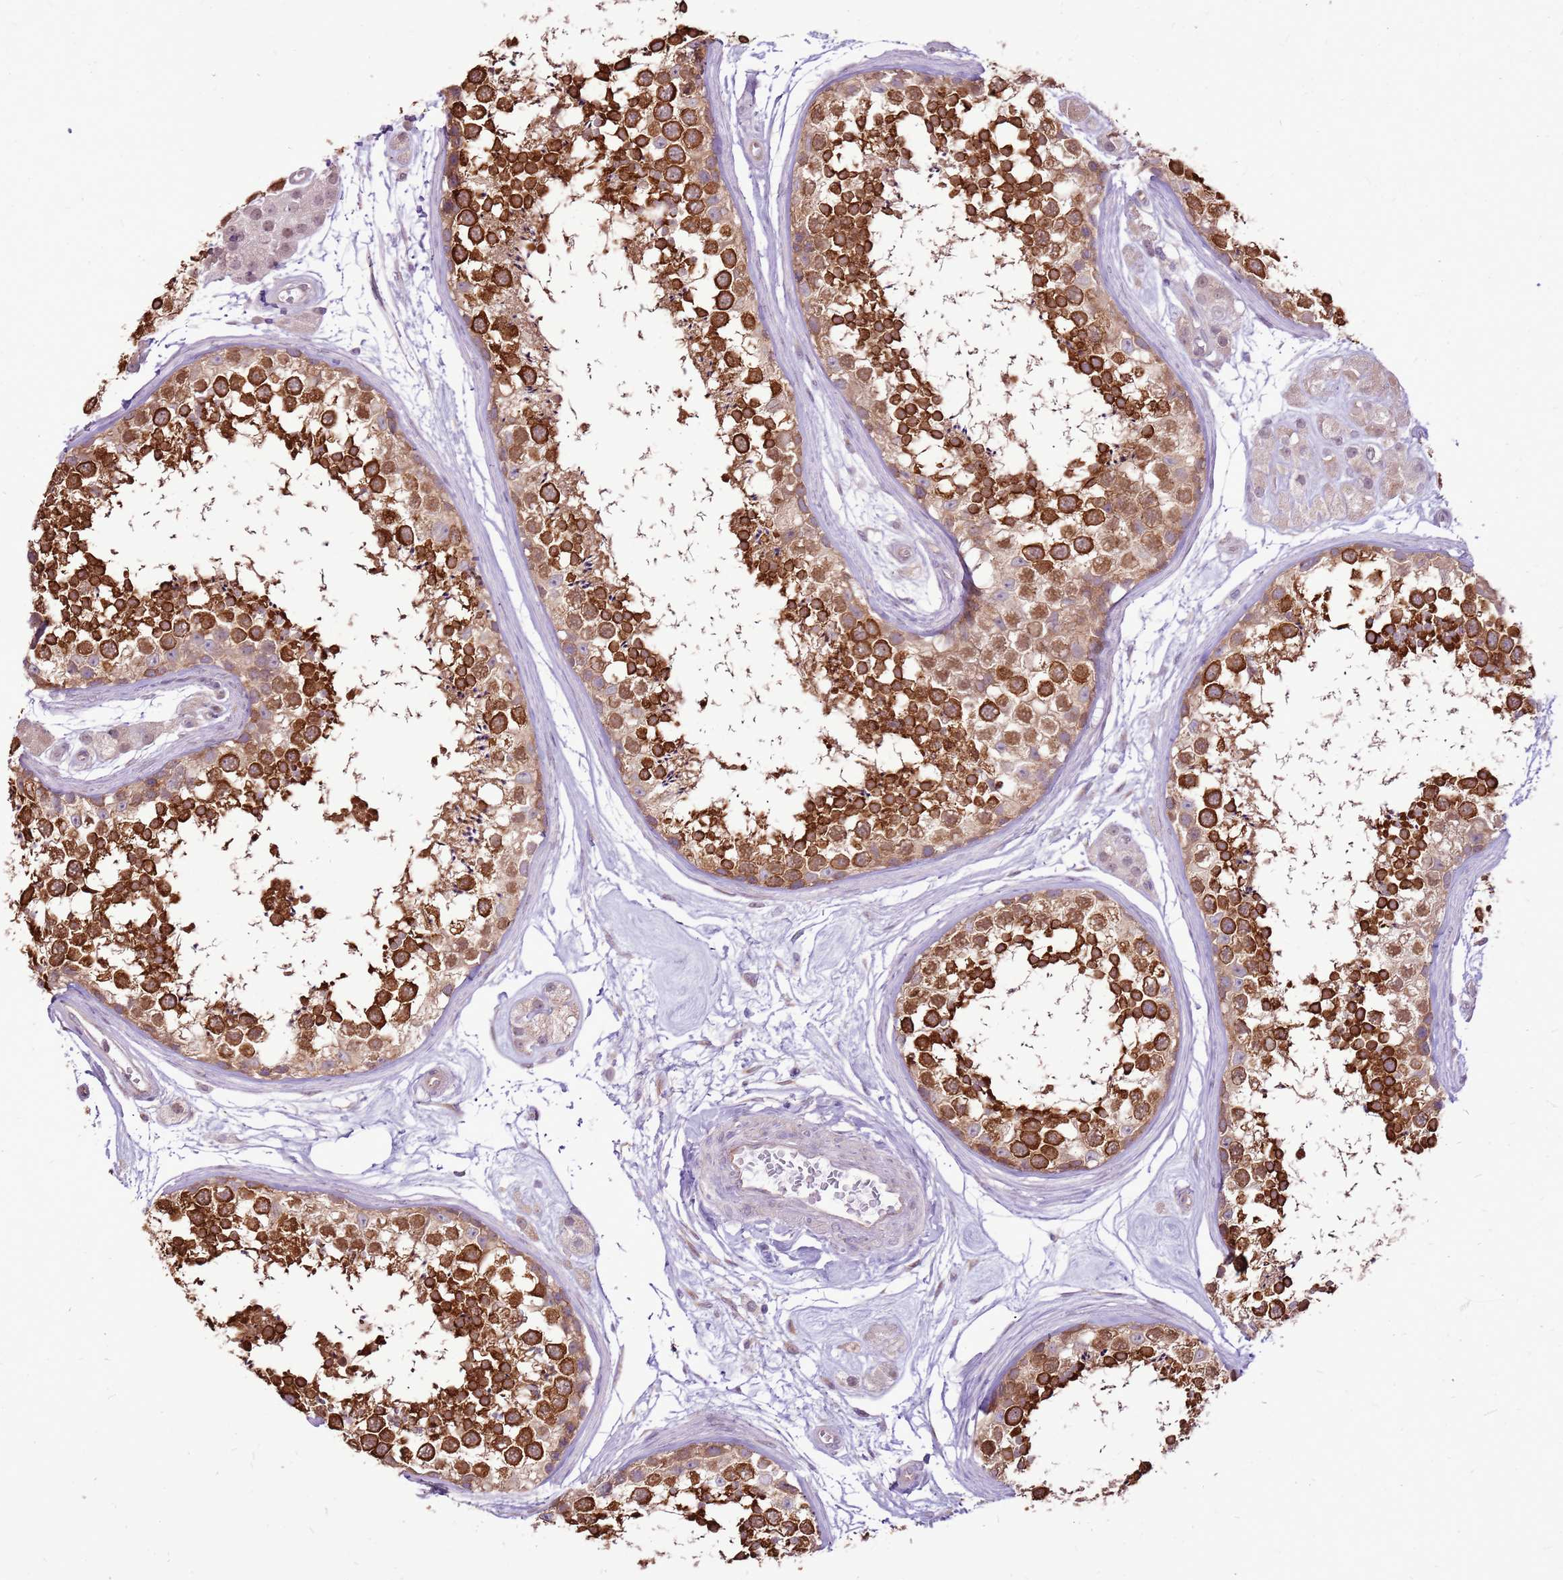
{"staining": {"intensity": "strong", "quantity": ">75%", "location": "cytoplasmic/membranous"}, "tissue": "testis", "cell_type": "Cells in seminiferous ducts", "image_type": "normal", "snomed": [{"axis": "morphology", "description": "Normal tissue, NOS"}, {"axis": "topography", "description": "Testis"}], "caption": "Protein staining by immunohistochemistry reveals strong cytoplasmic/membranous staining in about >75% of cells in seminiferous ducts in benign testis. Using DAB (brown) and hematoxylin (blue) stains, captured at high magnification using brightfield microscopy.", "gene": "UGGT2", "patient": {"sex": "male", "age": 56}}